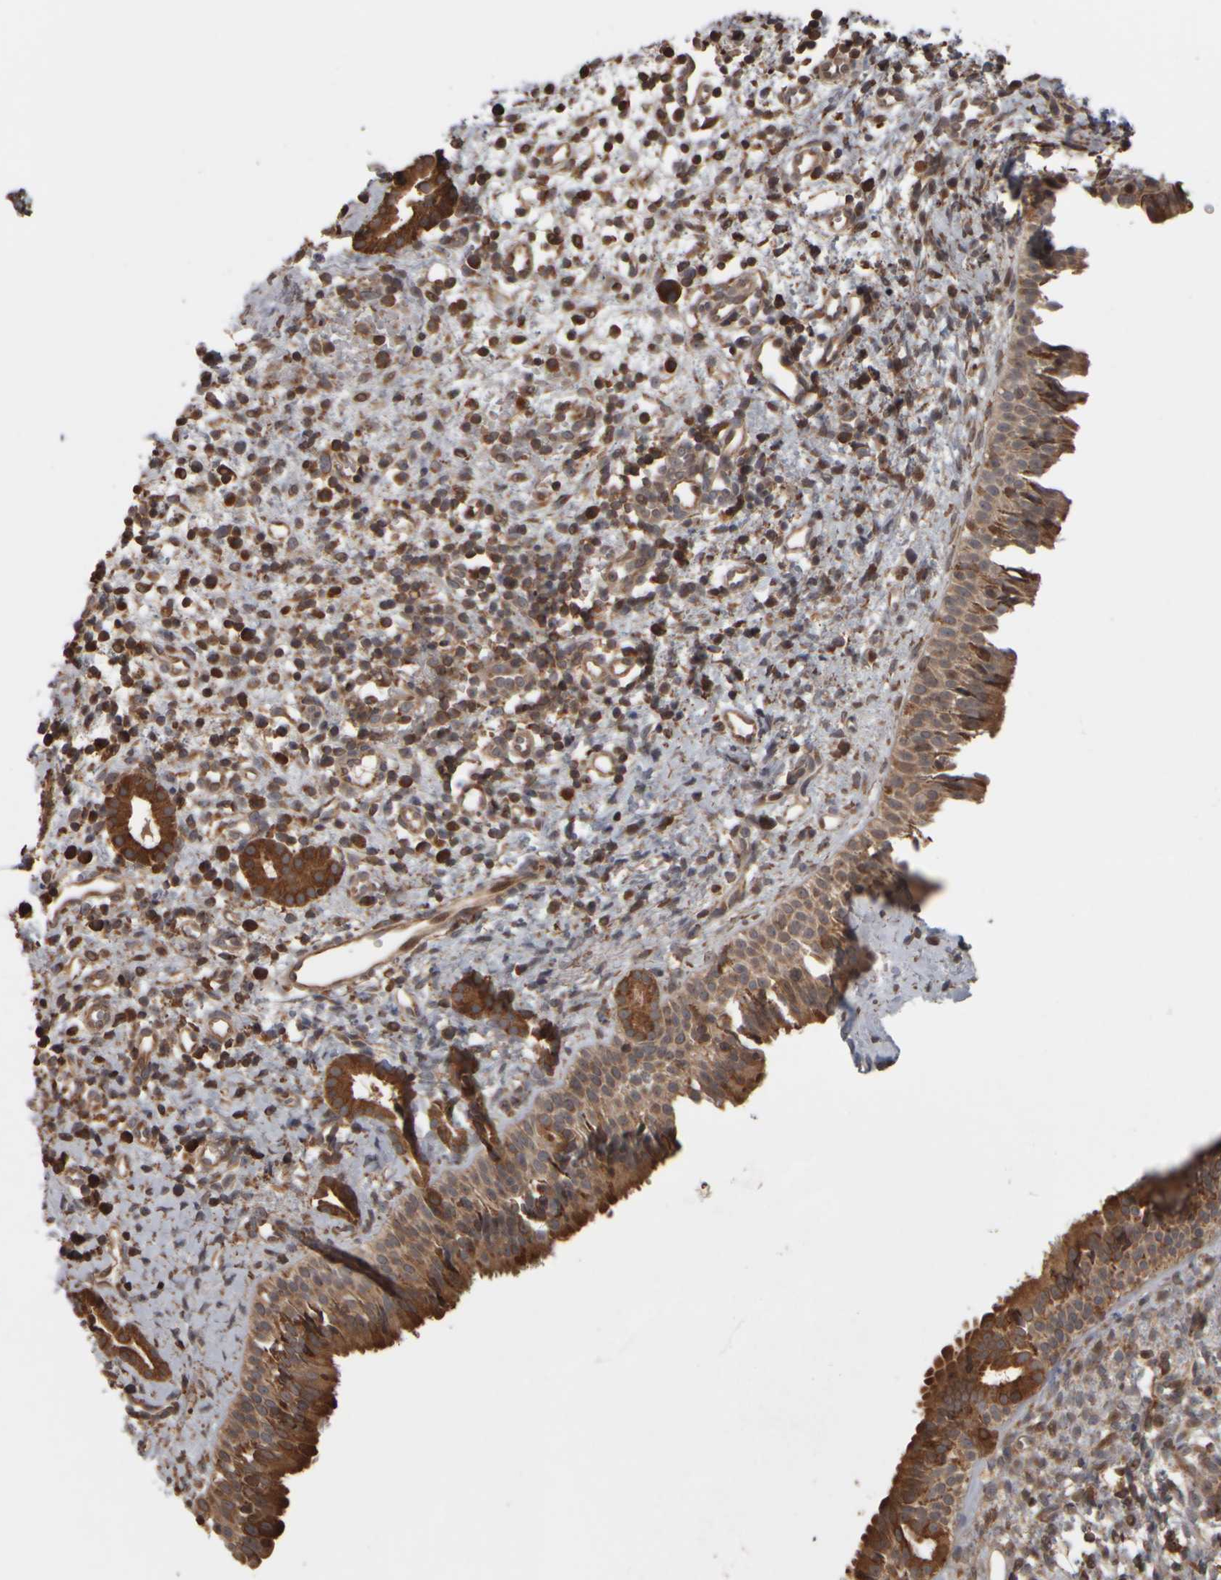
{"staining": {"intensity": "strong", "quantity": ">75%", "location": "cytoplasmic/membranous"}, "tissue": "nasopharynx", "cell_type": "Respiratory epithelial cells", "image_type": "normal", "snomed": [{"axis": "morphology", "description": "Normal tissue, NOS"}, {"axis": "topography", "description": "Nasopharynx"}], "caption": "Brown immunohistochemical staining in benign human nasopharynx reveals strong cytoplasmic/membranous staining in approximately >75% of respiratory epithelial cells.", "gene": "AGBL3", "patient": {"sex": "male", "age": 22}}